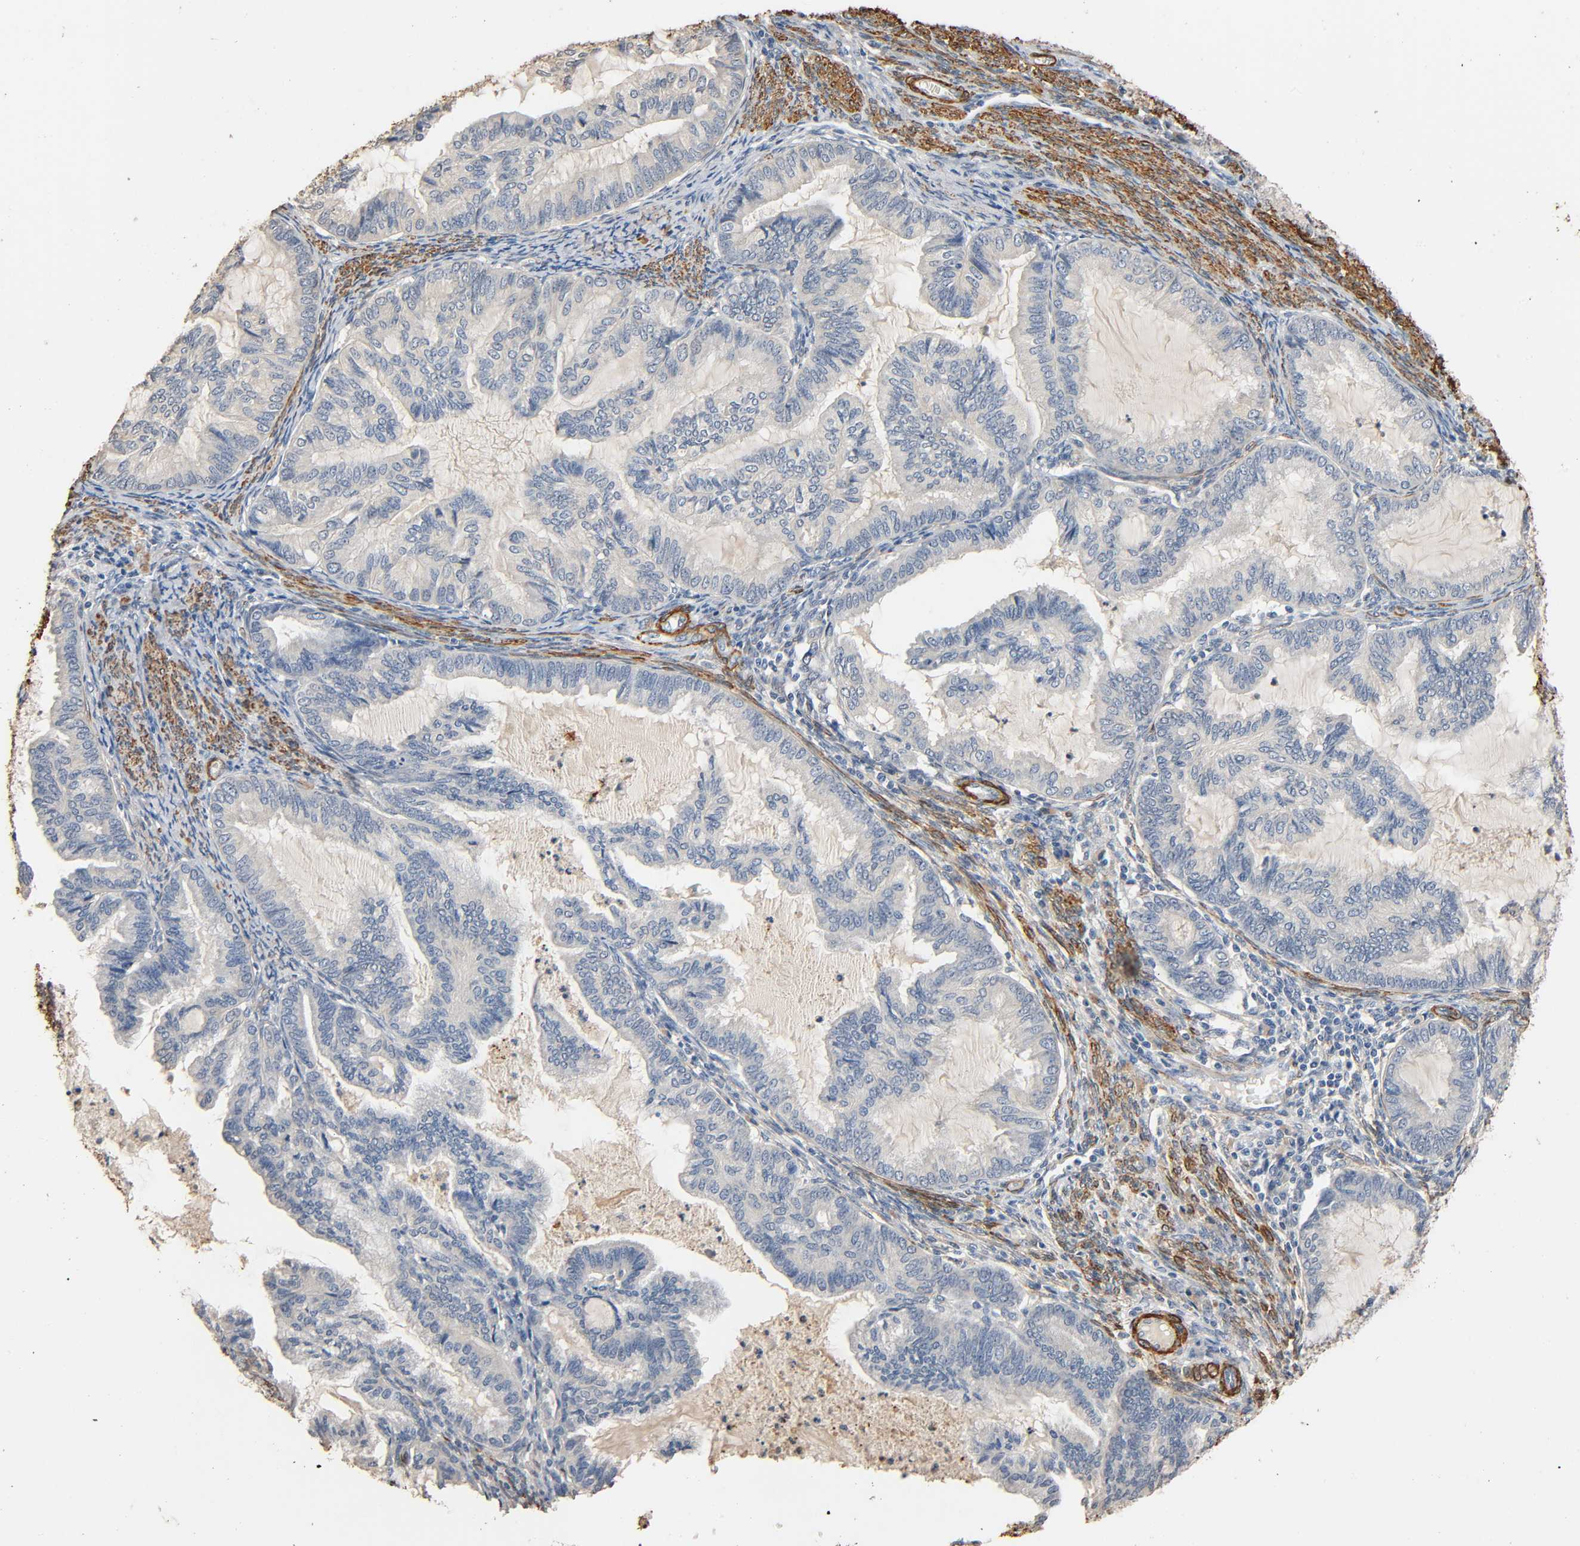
{"staining": {"intensity": "weak", "quantity": "25%-75%", "location": "cytoplasmic/membranous"}, "tissue": "cervical cancer", "cell_type": "Tumor cells", "image_type": "cancer", "snomed": [{"axis": "morphology", "description": "Normal tissue, NOS"}, {"axis": "morphology", "description": "Adenocarcinoma, NOS"}, {"axis": "topography", "description": "Cervix"}, {"axis": "topography", "description": "Endometrium"}], "caption": "A low amount of weak cytoplasmic/membranous staining is appreciated in approximately 25%-75% of tumor cells in cervical cancer tissue.", "gene": "GSTA3", "patient": {"sex": "female", "age": 86}}